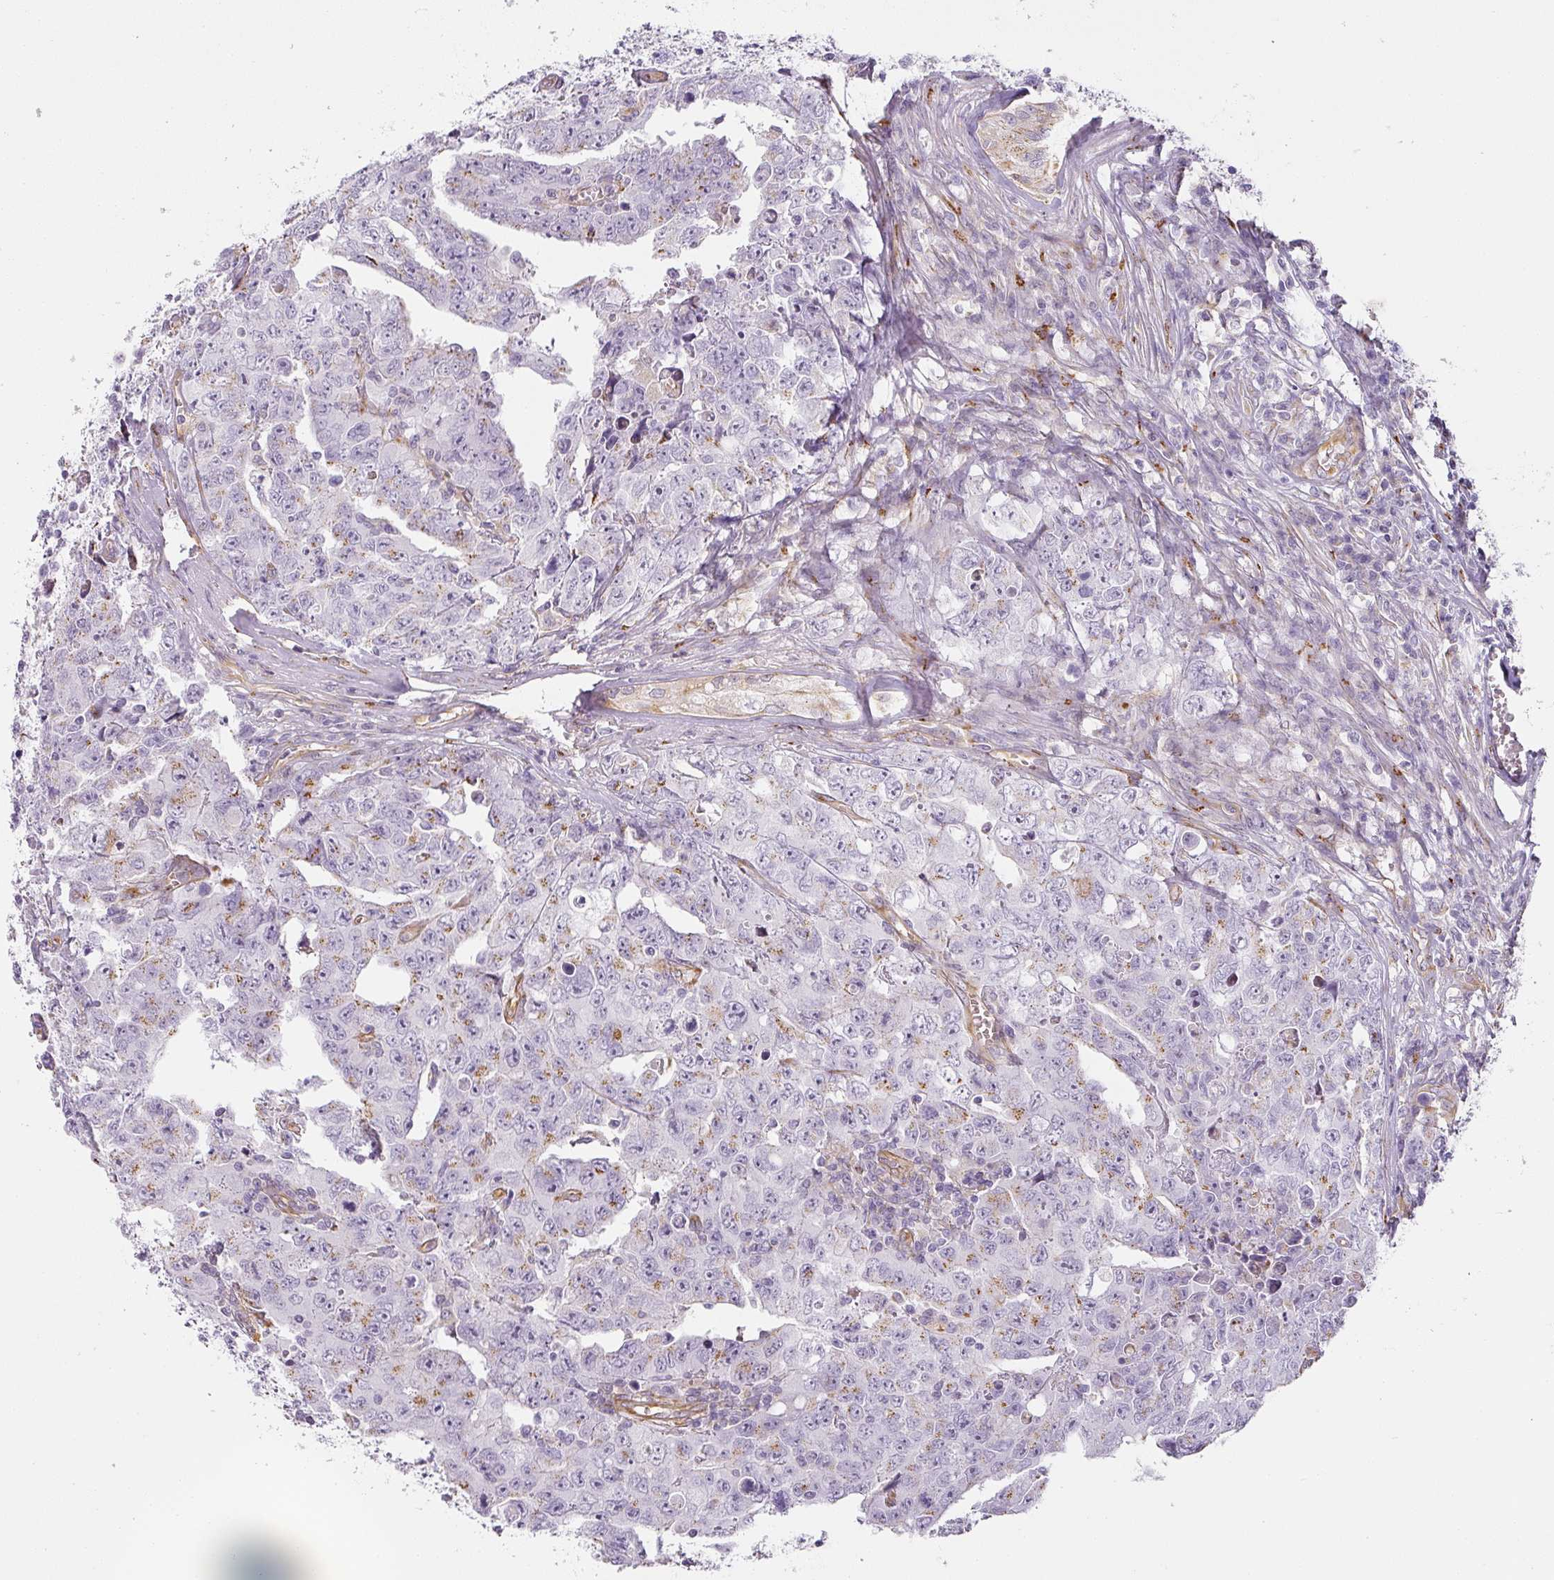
{"staining": {"intensity": "moderate", "quantity": "<25%", "location": "cytoplasmic/membranous"}, "tissue": "testis cancer", "cell_type": "Tumor cells", "image_type": "cancer", "snomed": [{"axis": "morphology", "description": "Carcinoma, Embryonal, NOS"}, {"axis": "topography", "description": "Testis"}], "caption": "Protein expression by IHC exhibits moderate cytoplasmic/membranous positivity in about <25% of tumor cells in testis cancer (embryonal carcinoma).", "gene": "ATP8B2", "patient": {"sex": "male", "age": 24}}